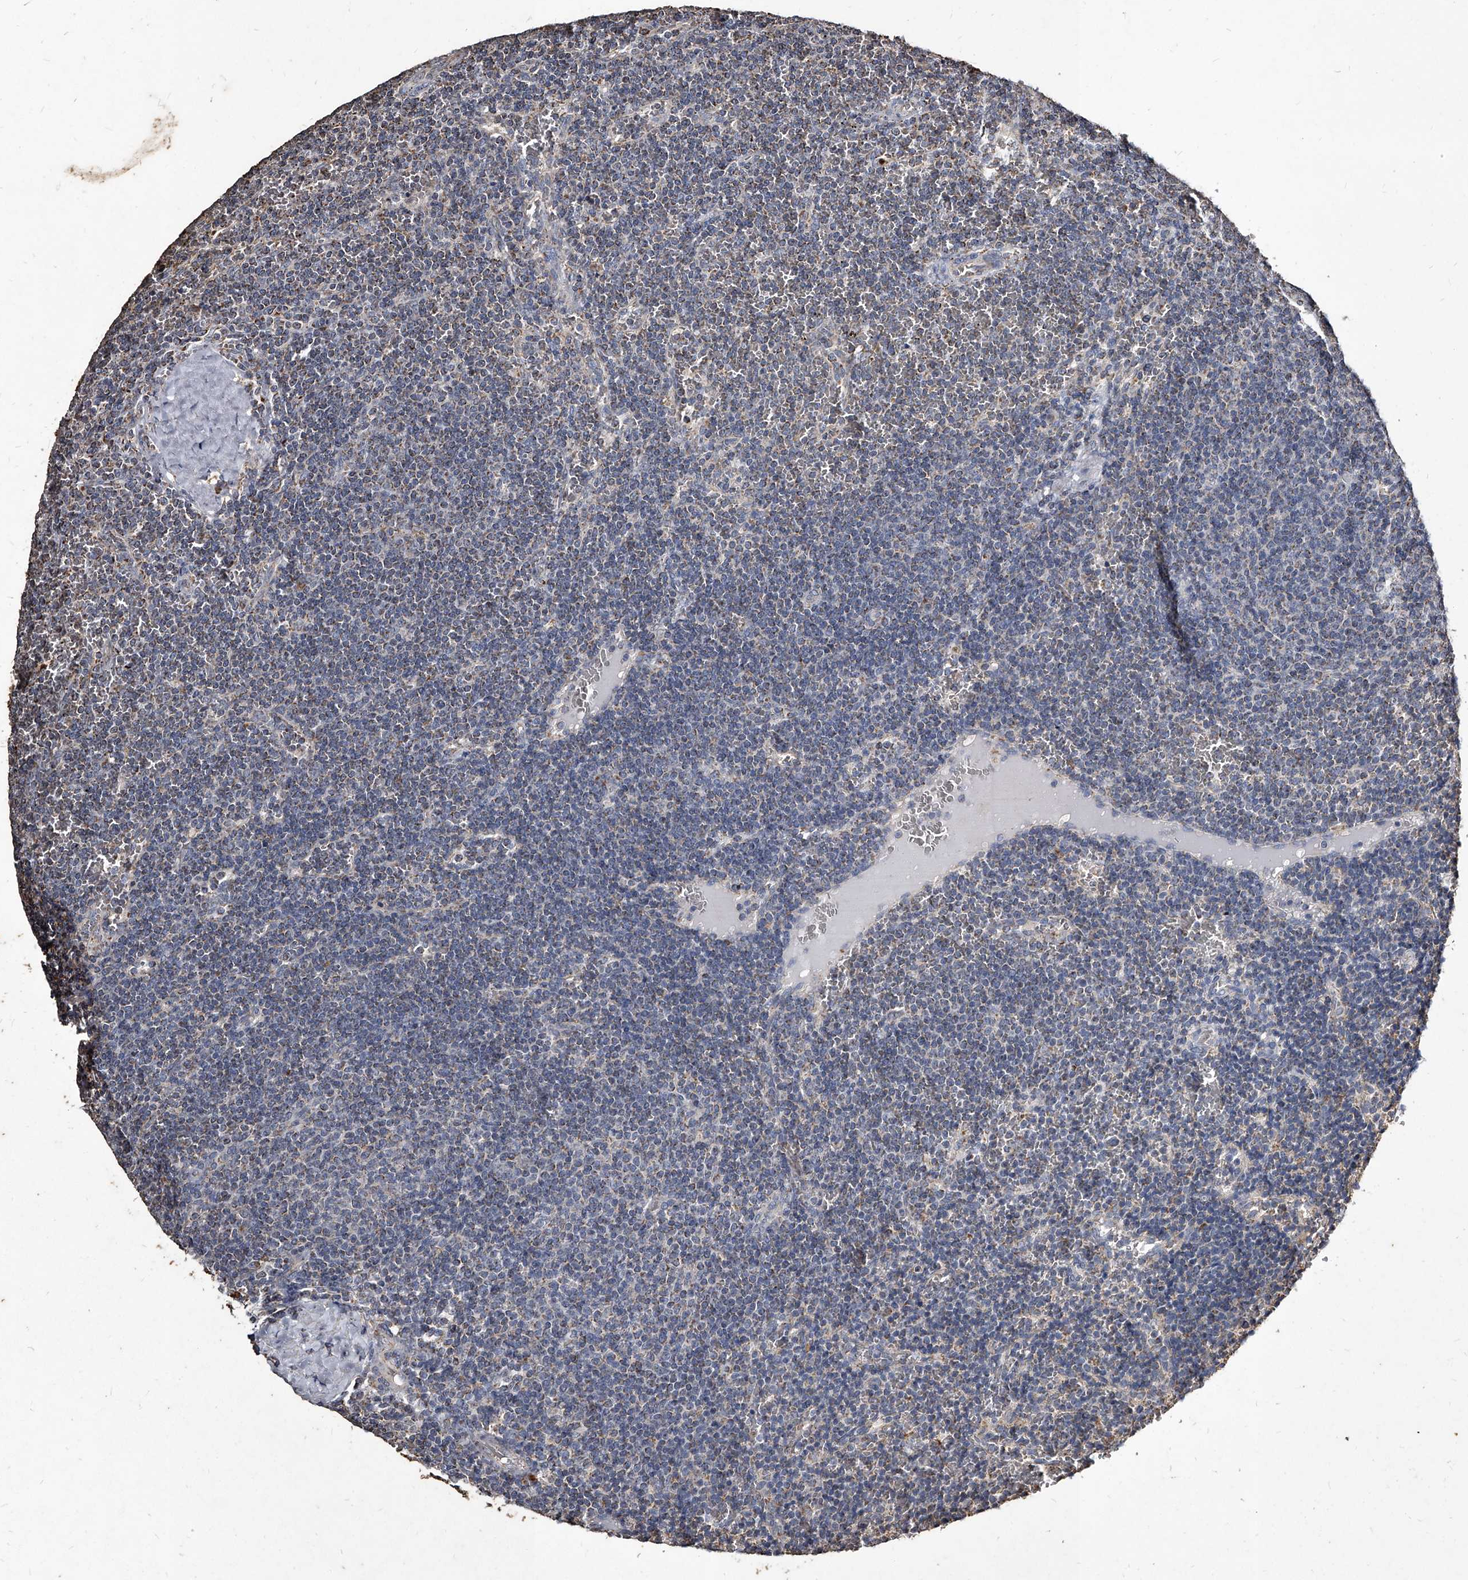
{"staining": {"intensity": "negative", "quantity": "none", "location": "none"}, "tissue": "lymphoma", "cell_type": "Tumor cells", "image_type": "cancer", "snomed": [{"axis": "morphology", "description": "Malignant lymphoma, non-Hodgkin's type, Low grade"}, {"axis": "topography", "description": "Spleen"}], "caption": "Immunohistochemistry of human lymphoma reveals no staining in tumor cells. The staining was performed using DAB (3,3'-diaminobenzidine) to visualize the protein expression in brown, while the nuclei were stained in blue with hematoxylin (Magnification: 20x).", "gene": "GPR183", "patient": {"sex": "female", "age": 50}}